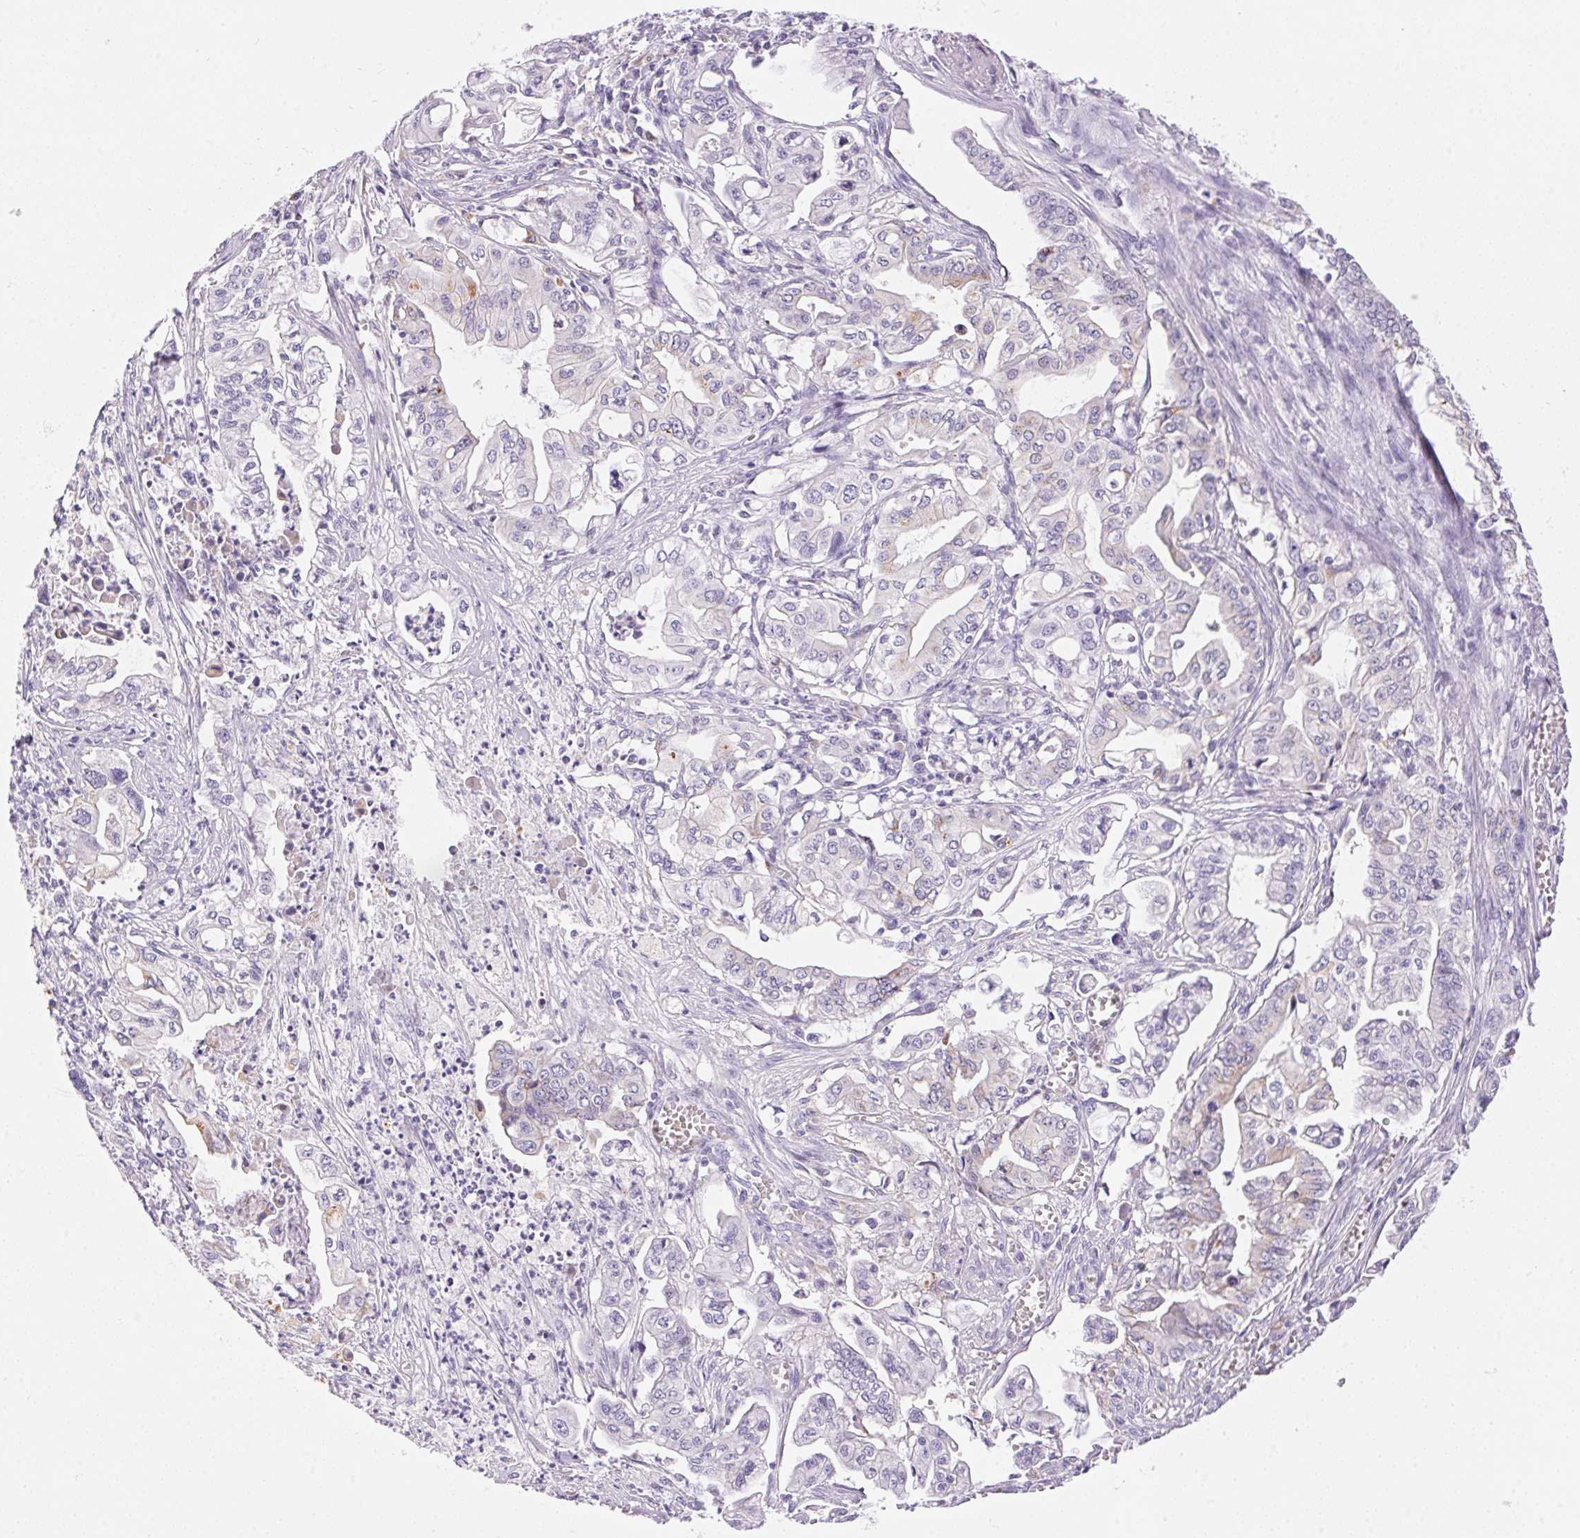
{"staining": {"intensity": "negative", "quantity": "none", "location": "none"}, "tissue": "pancreatic cancer", "cell_type": "Tumor cells", "image_type": "cancer", "snomed": [{"axis": "morphology", "description": "Adenocarcinoma, NOS"}, {"axis": "topography", "description": "Pancreas"}], "caption": "DAB immunohistochemical staining of pancreatic cancer (adenocarcinoma) shows no significant staining in tumor cells.", "gene": "PNLIPRP3", "patient": {"sex": "male", "age": 68}}